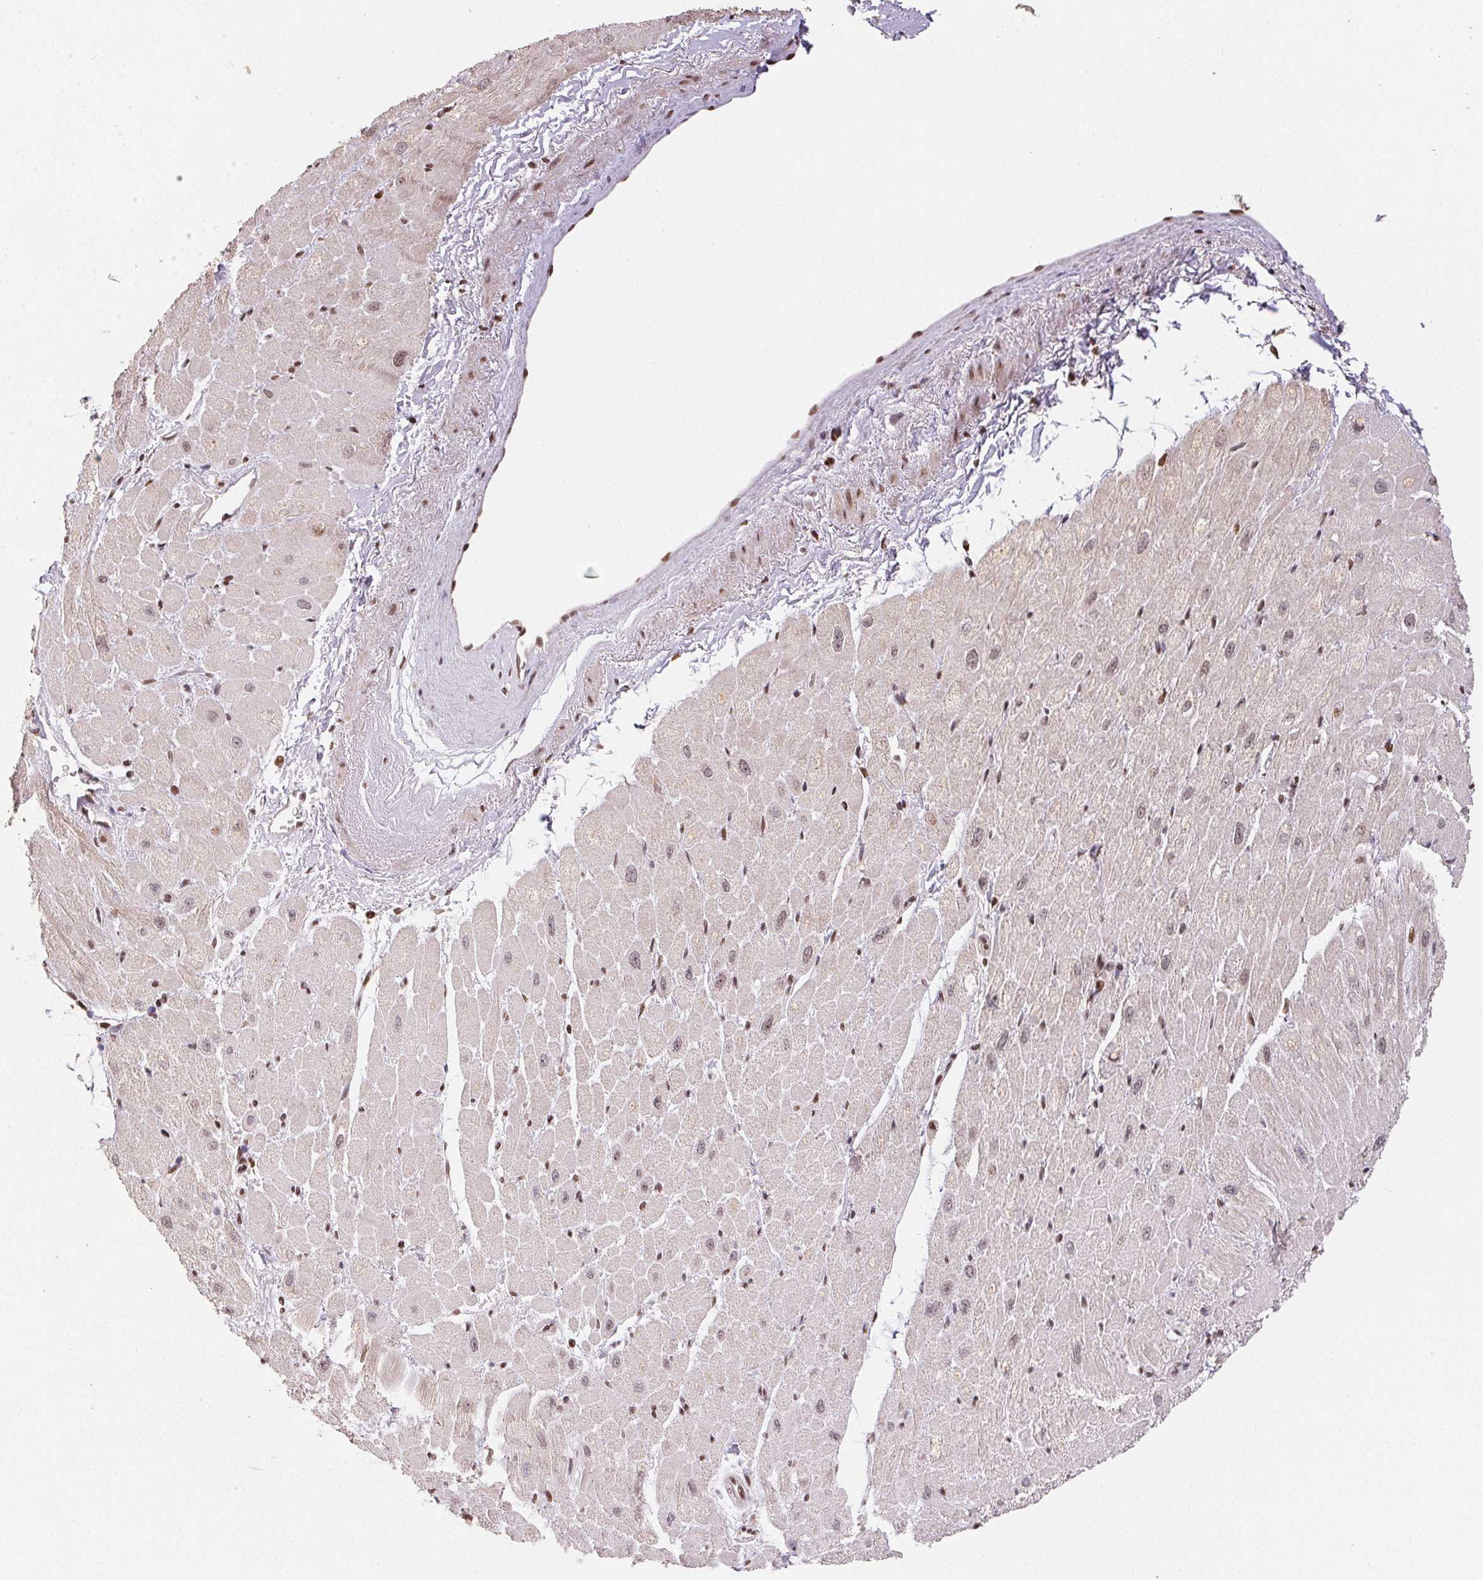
{"staining": {"intensity": "weak", "quantity": "25%-75%", "location": "cytoplasmic/membranous,nuclear"}, "tissue": "heart muscle", "cell_type": "Cardiomyocytes", "image_type": "normal", "snomed": [{"axis": "morphology", "description": "Normal tissue, NOS"}, {"axis": "topography", "description": "Heart"}], "caption": "Unremarkable heart muscle demonstrates weak cytoplasmic/membranous,nuclear expression in approximately 25%-75% of cardiomyocytes, visualized by immunohistochemistry. Immunohistochemistry (ihc) stains the protein in brown and the nuclei are stained blue.", "gene": "MAPKAPK2", "patient": {"sex": "male", "age": 62}}